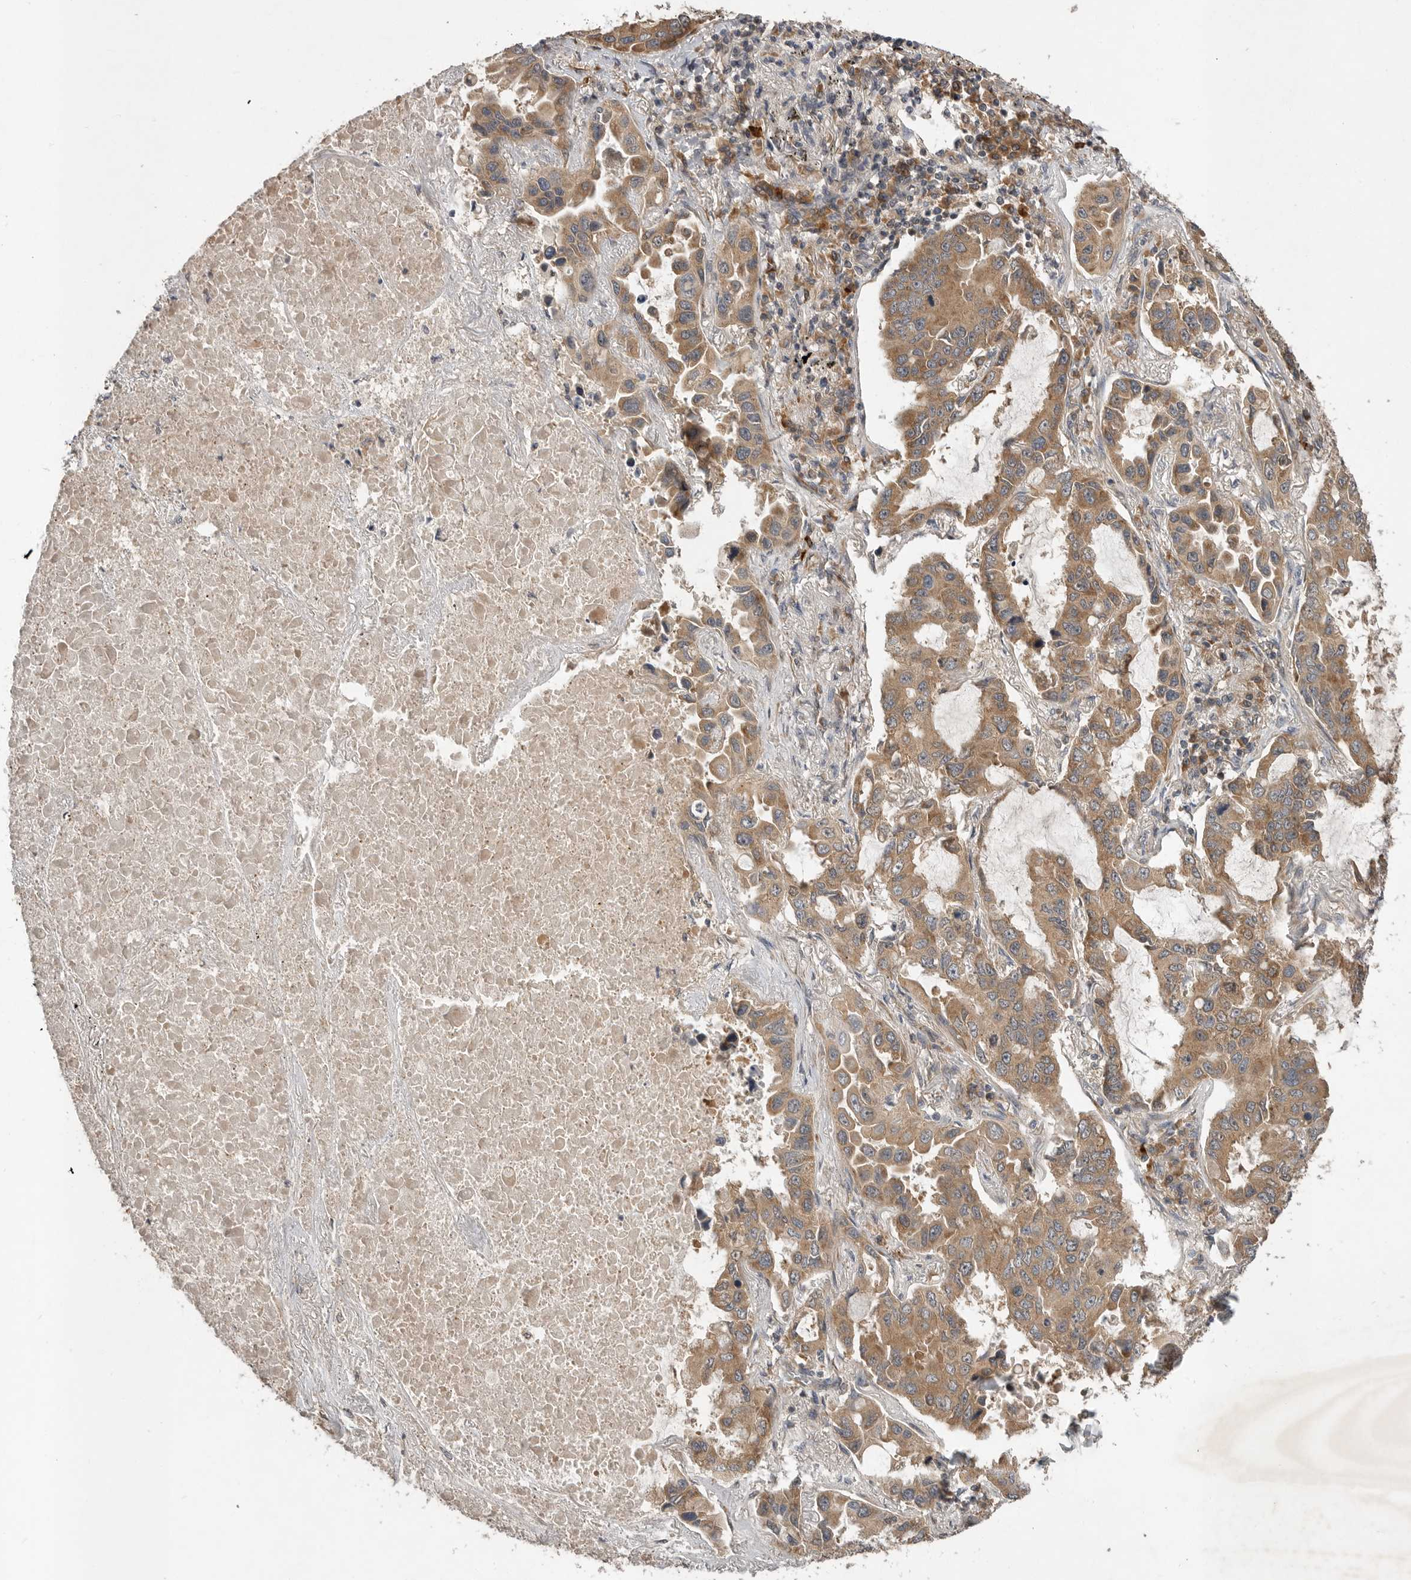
{"staining": {"intensity": "moderate", "quantity": ">75%", "location": "cytoplasmic/membranous"}, "tissue": "lung cancer", "cell_type": "Tumor cells", "image_type": "cancer", "snomed": [{"axis": "morphology", "description": "Adenocarcinoma, NOS"}, {"axis": "topography", "description": "Lung"}], "caption": "Tumor cells exhibit medium levels of moderate cytoplasmic/membranous expression in about >75% of cells in human lung cancer (adenocarcinoma). Nuclei are stained in blue.", "gene": "OSBPL9", "patient": {"sex": "male", "age": 64}}